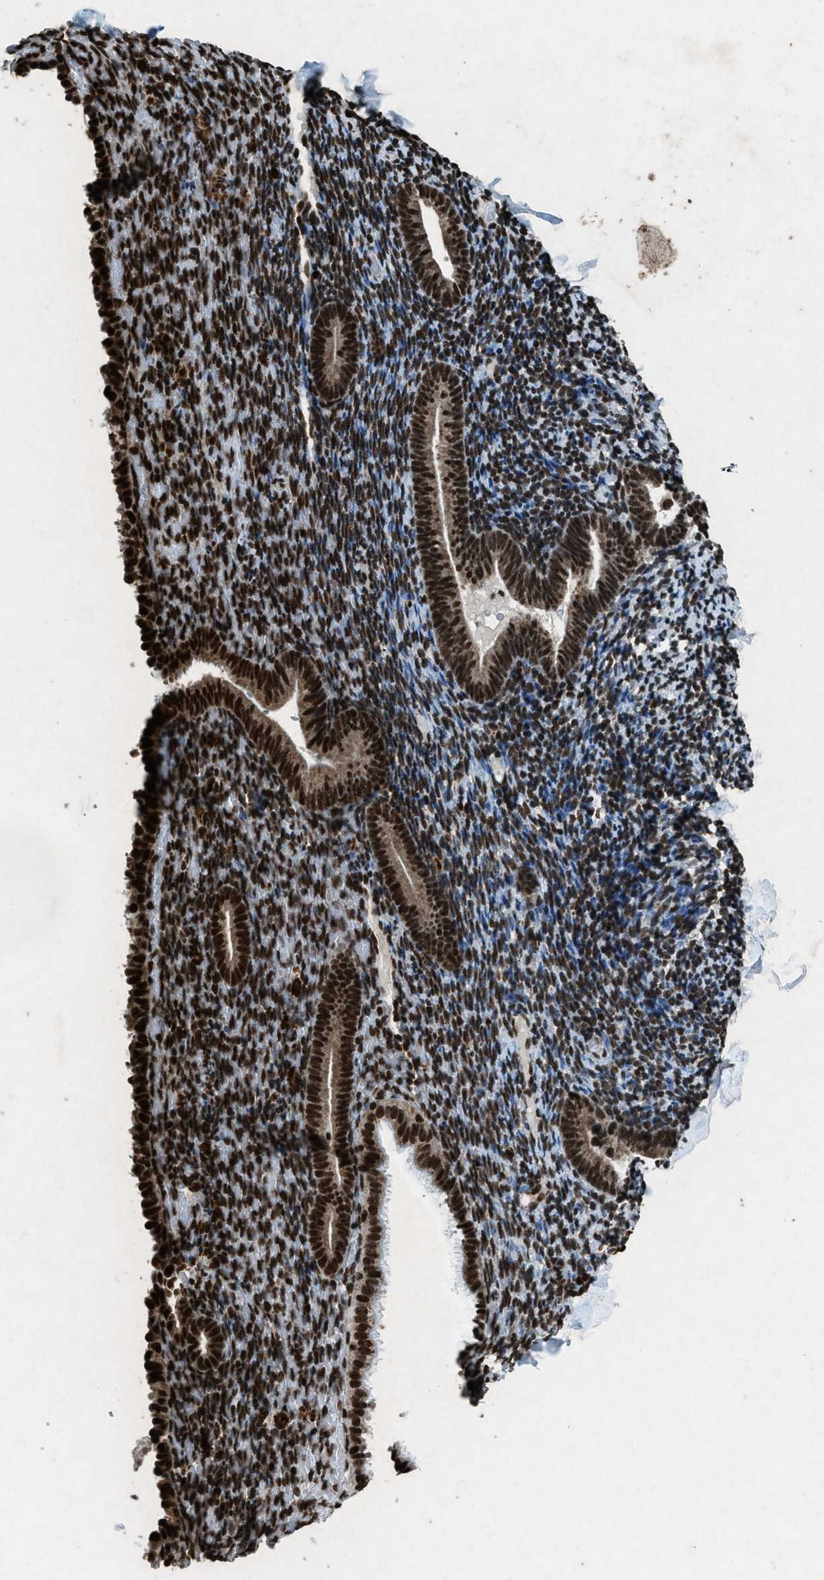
{"staining": {"intensity": "strong", "quantity": "<25%", "location": "nuclear"}, "tissue": "endometrium", "cell_type": "Cells in endometrial stroma", "image_type": "normal", "snomed": [{"axis": "morphology", "description": "Normal tissue, NOS"}, {"axis": "topography", "description": "Endometrium"}], "caption": "This image displays IHC staining of unremarkable endometrium, with medium strong nuclear staining in about <25% of cells in endometrial stroma.", "gene": "NXF1", "patient": {"sex": "female", "age": 51}}